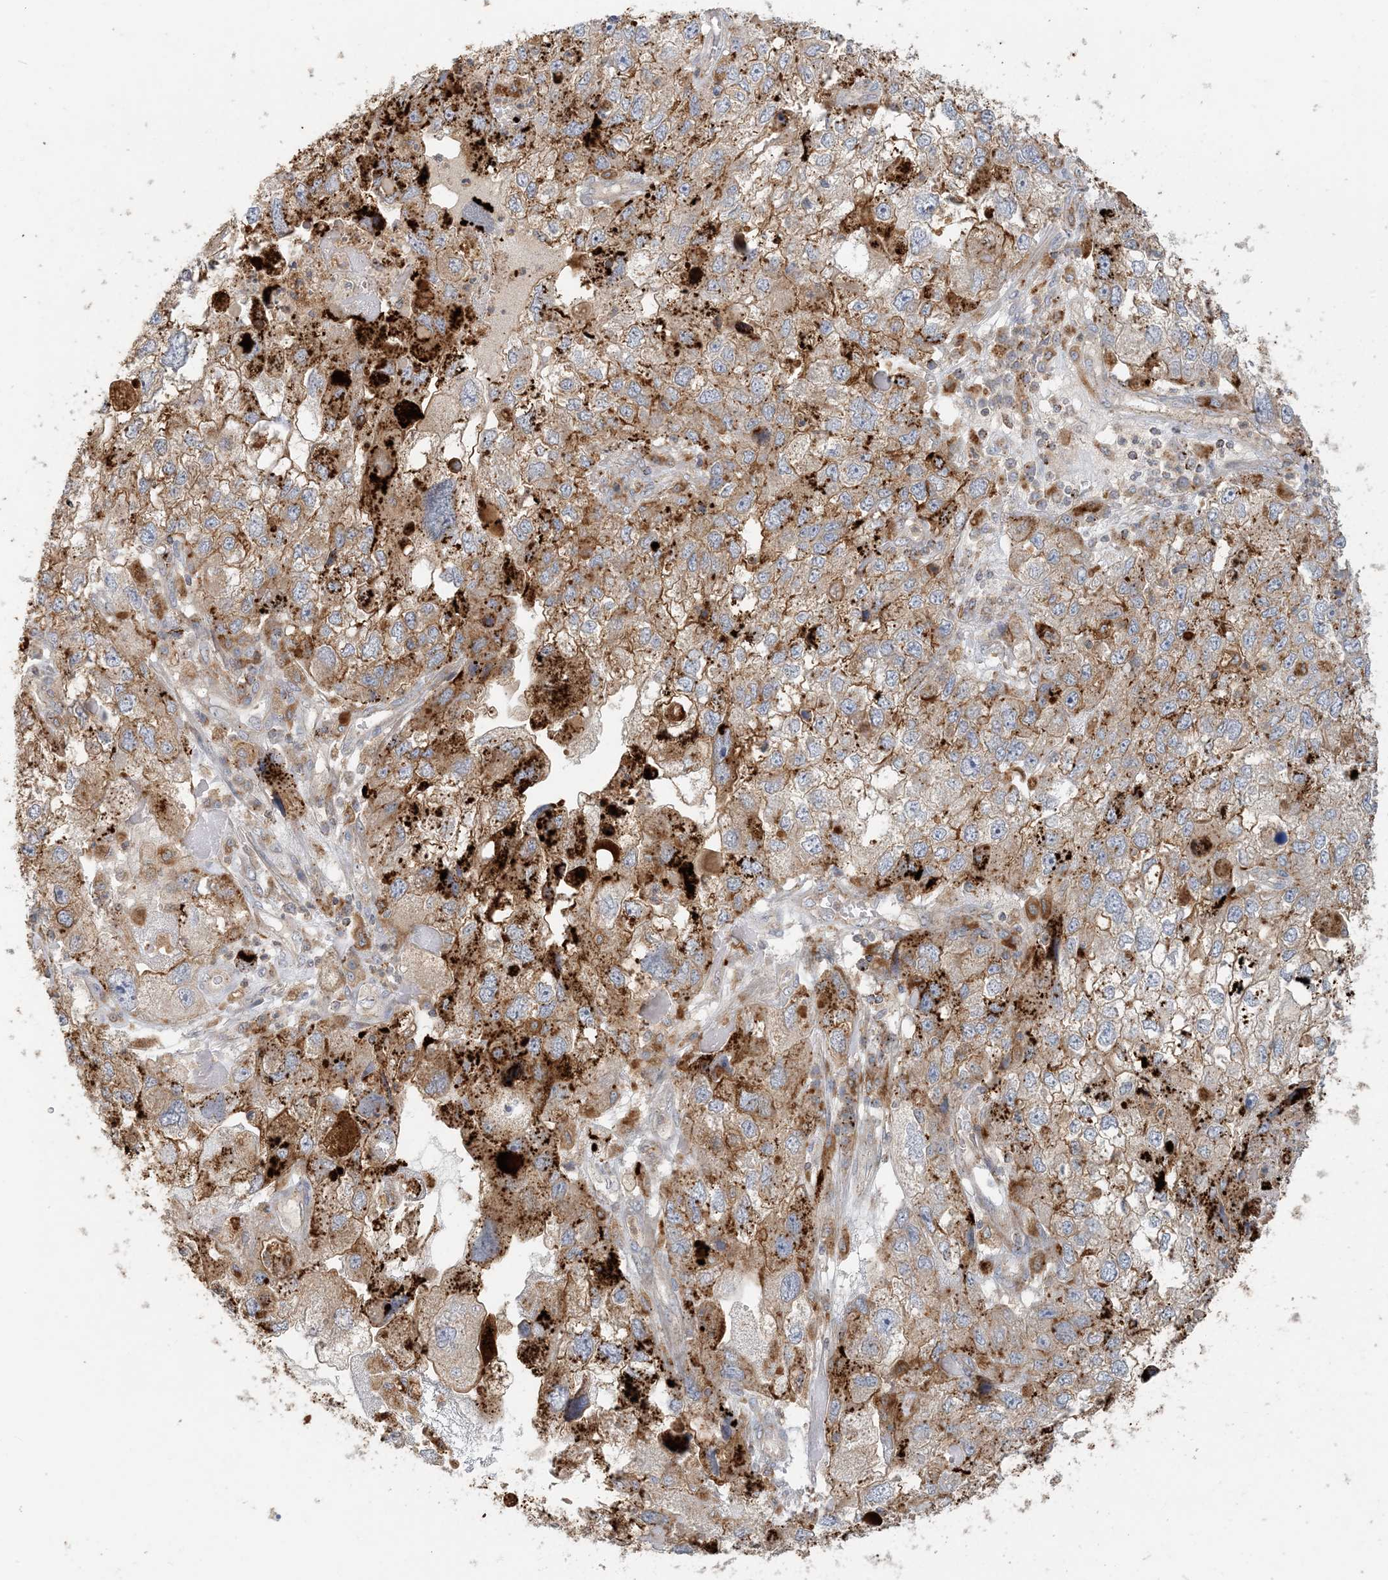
{"staining": {"intensity": "moderate", "quantity": ">75%", "location": "cytoplasmic/membranous"}, "tissue": "endometrial cancer", "cell_type": "Tumor cells", "image_type": "cancer", "snomed": [{"axis": "morphology", "description": "Adenocarcinoma, NOS"}, {"axis": "topography", "description": "Endometrium"}], "caption": "The histopathology image reveals a brown stain indicating the presence of a protein in the cytoplasmic/membranous of tumor cells in endometrial cancer (adenocarcinoma).", "gene": "SPPL2A", "patient": {"sex": "female", "age": 49}}